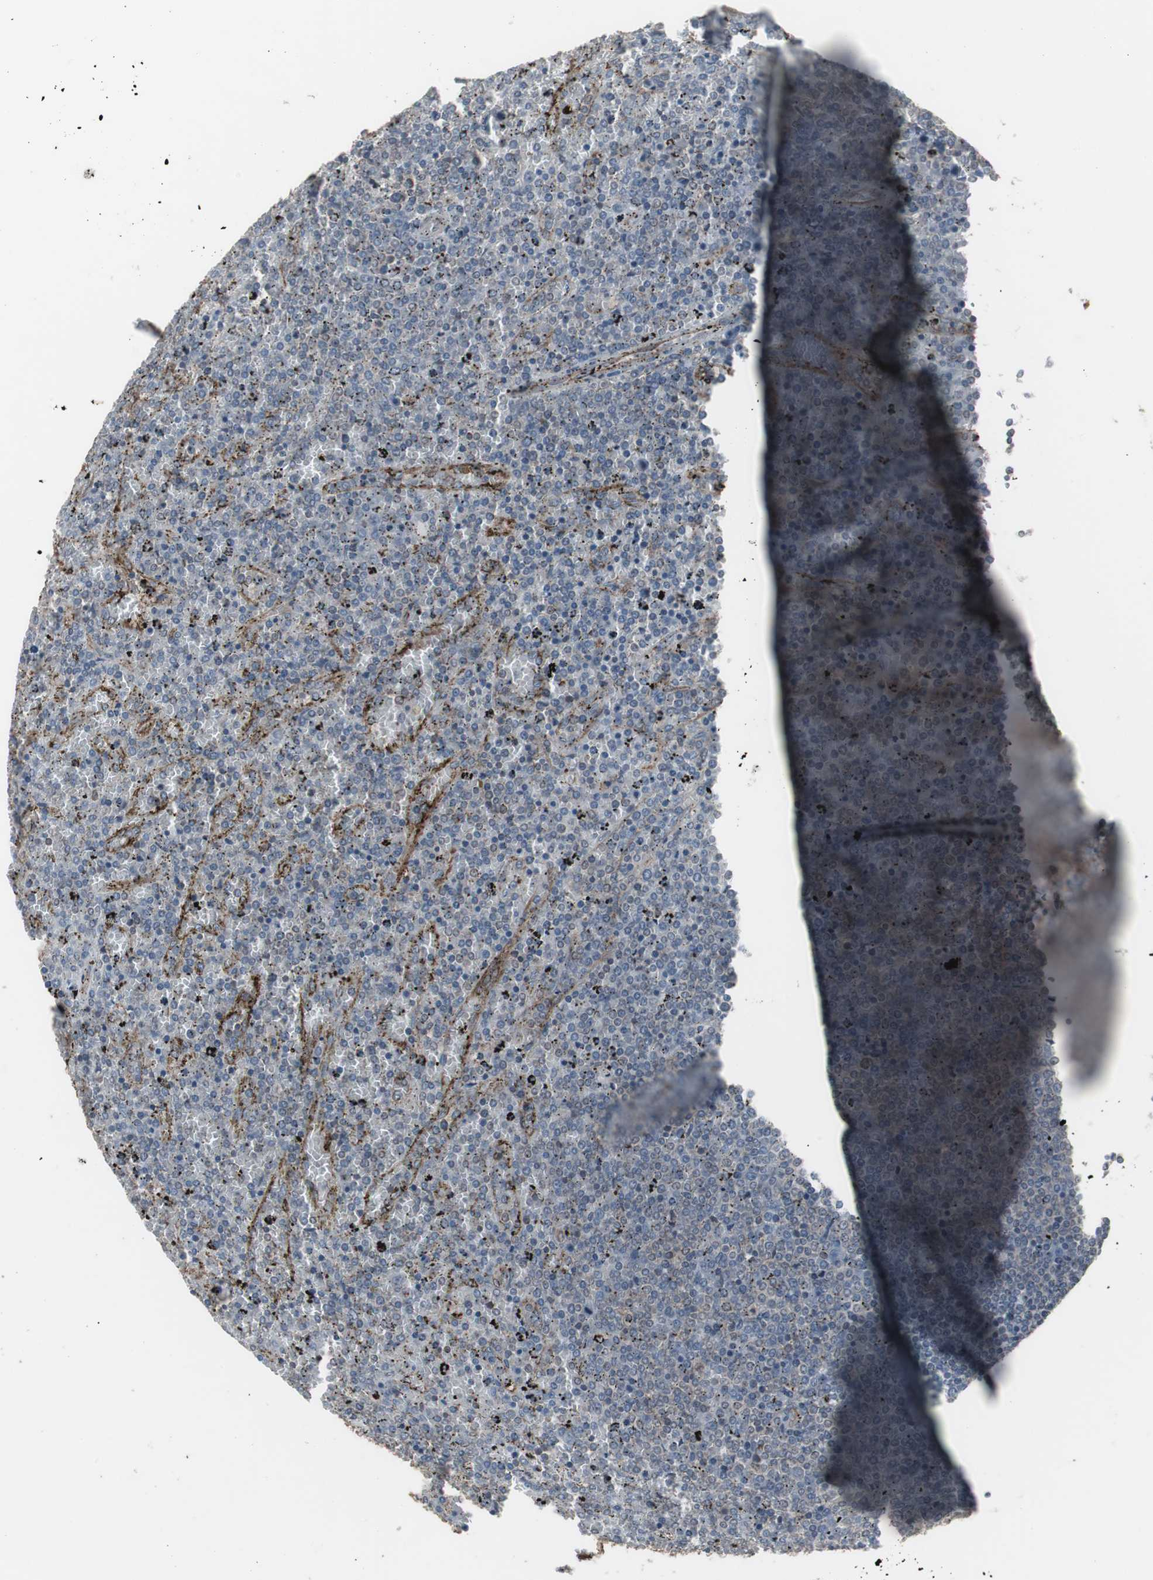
{"staining": {"intensity": "negative", "quantity": "none", "location": "none"}, "tissue": "lymphoma", "cell_type": "Tumor cells", "image_type": "cancer", "snomed": [{"axis": "morphology", "description": "Malignant lymphoma, non-Hodgkin's type, Low grade"}, {"axis": "topography", "description": "Spleen"}], "caption": "The immunohistochemistry micrograph has no significant expression in tumor cells of malignant lymphoma, non-Hodgkin's type (low-grade) tissue.", "gene": "SSTR2", "patient": {"sex": "female", "age": 77}}